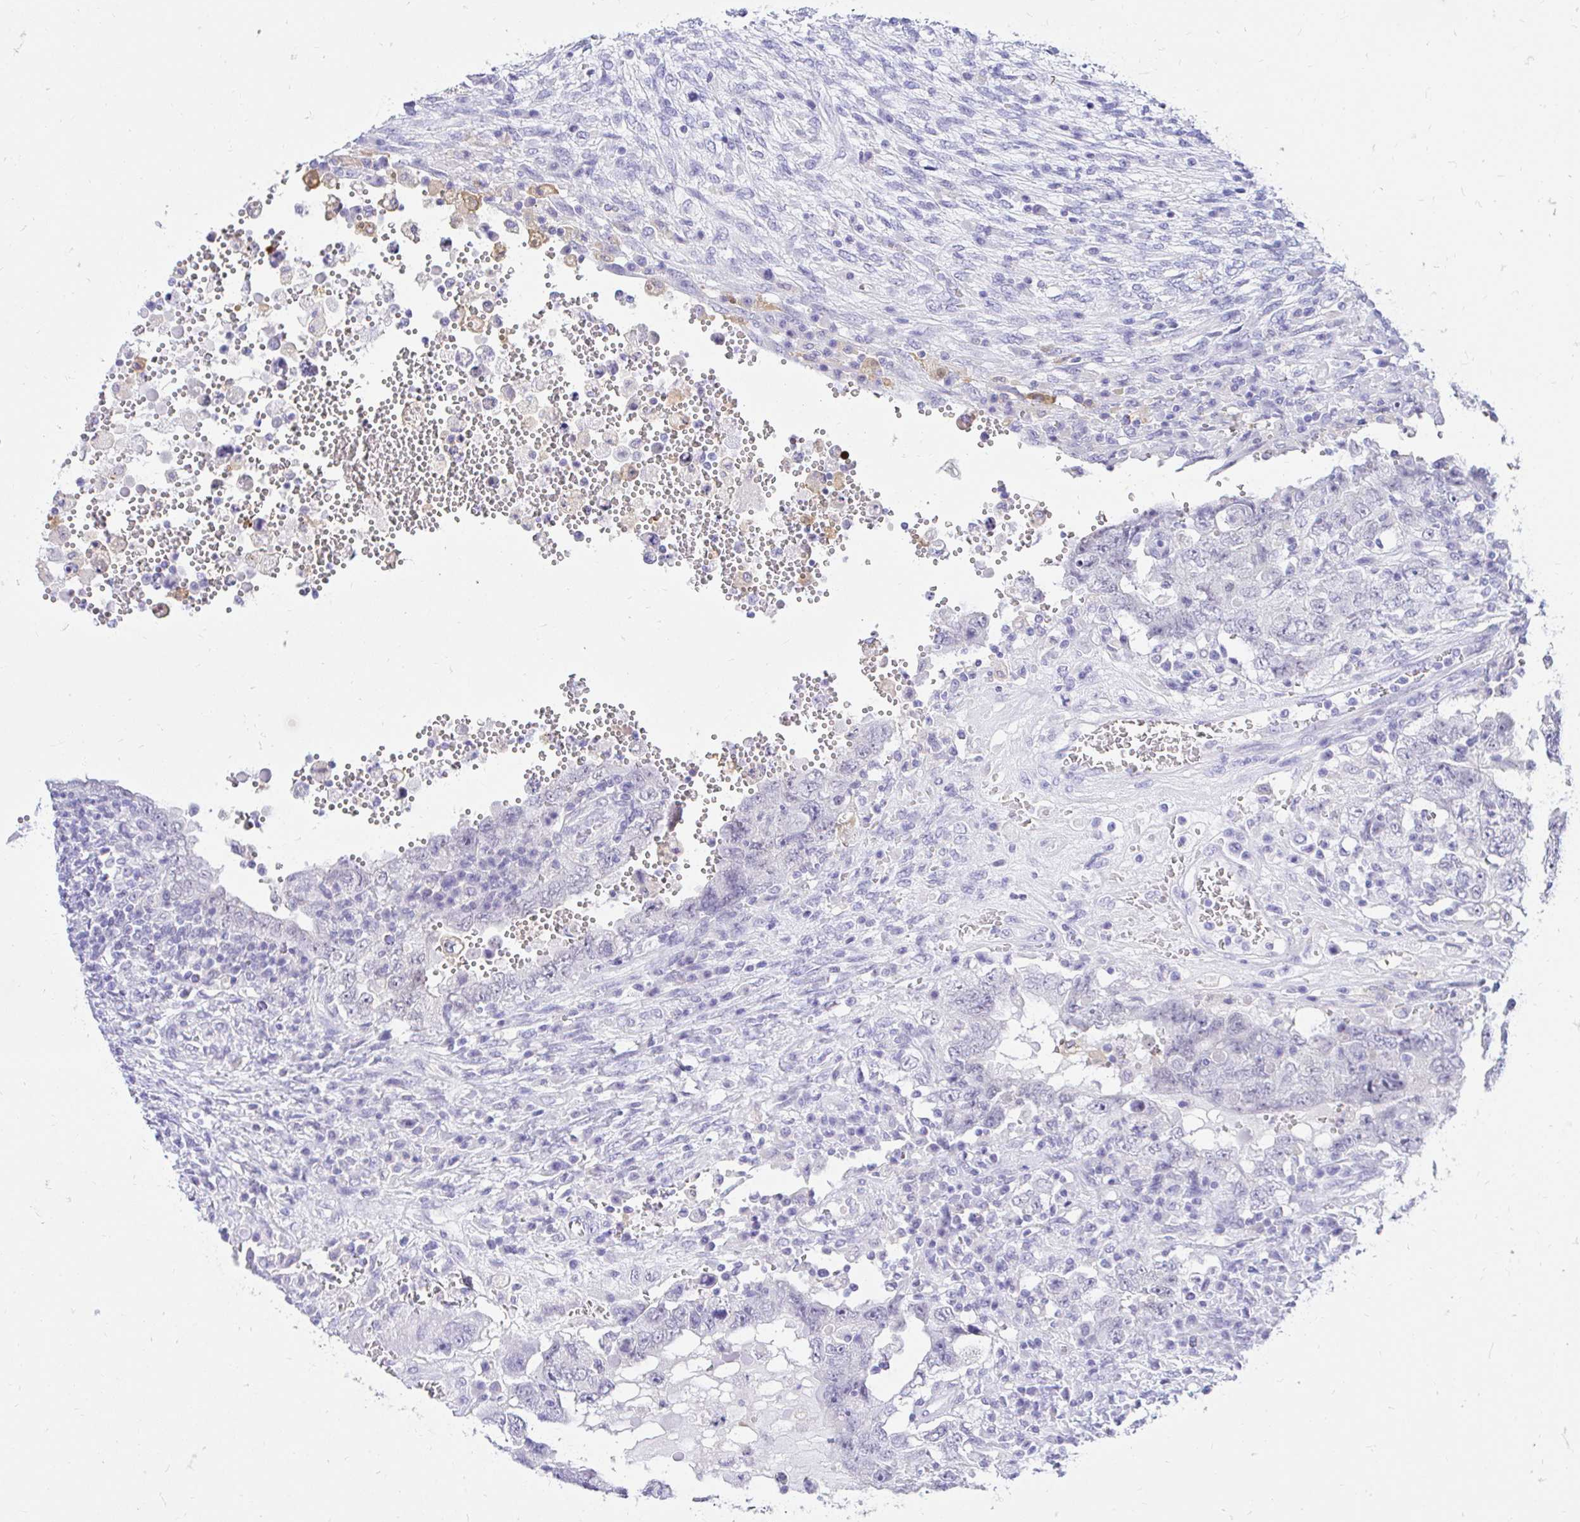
{"staining": {"intensity": "negative", "quantity": "none", "location": "none"}, "tissue": "testis cancer", "cell_type": "Tumor cells", "image_type": "cancer", "snomed": [{"axis": "morphology", "description": "Carcinoma, Embryonal, NOS"}, {"axis": "topography", "description": "Testis"}], "caption": "DAB immunohistochemical staining of human testis cancer (embryonal carcinoma) shows no significant staining in tumor cells.", "gene": "FATE1", "patient": {"sex": "male", "age": 26}}